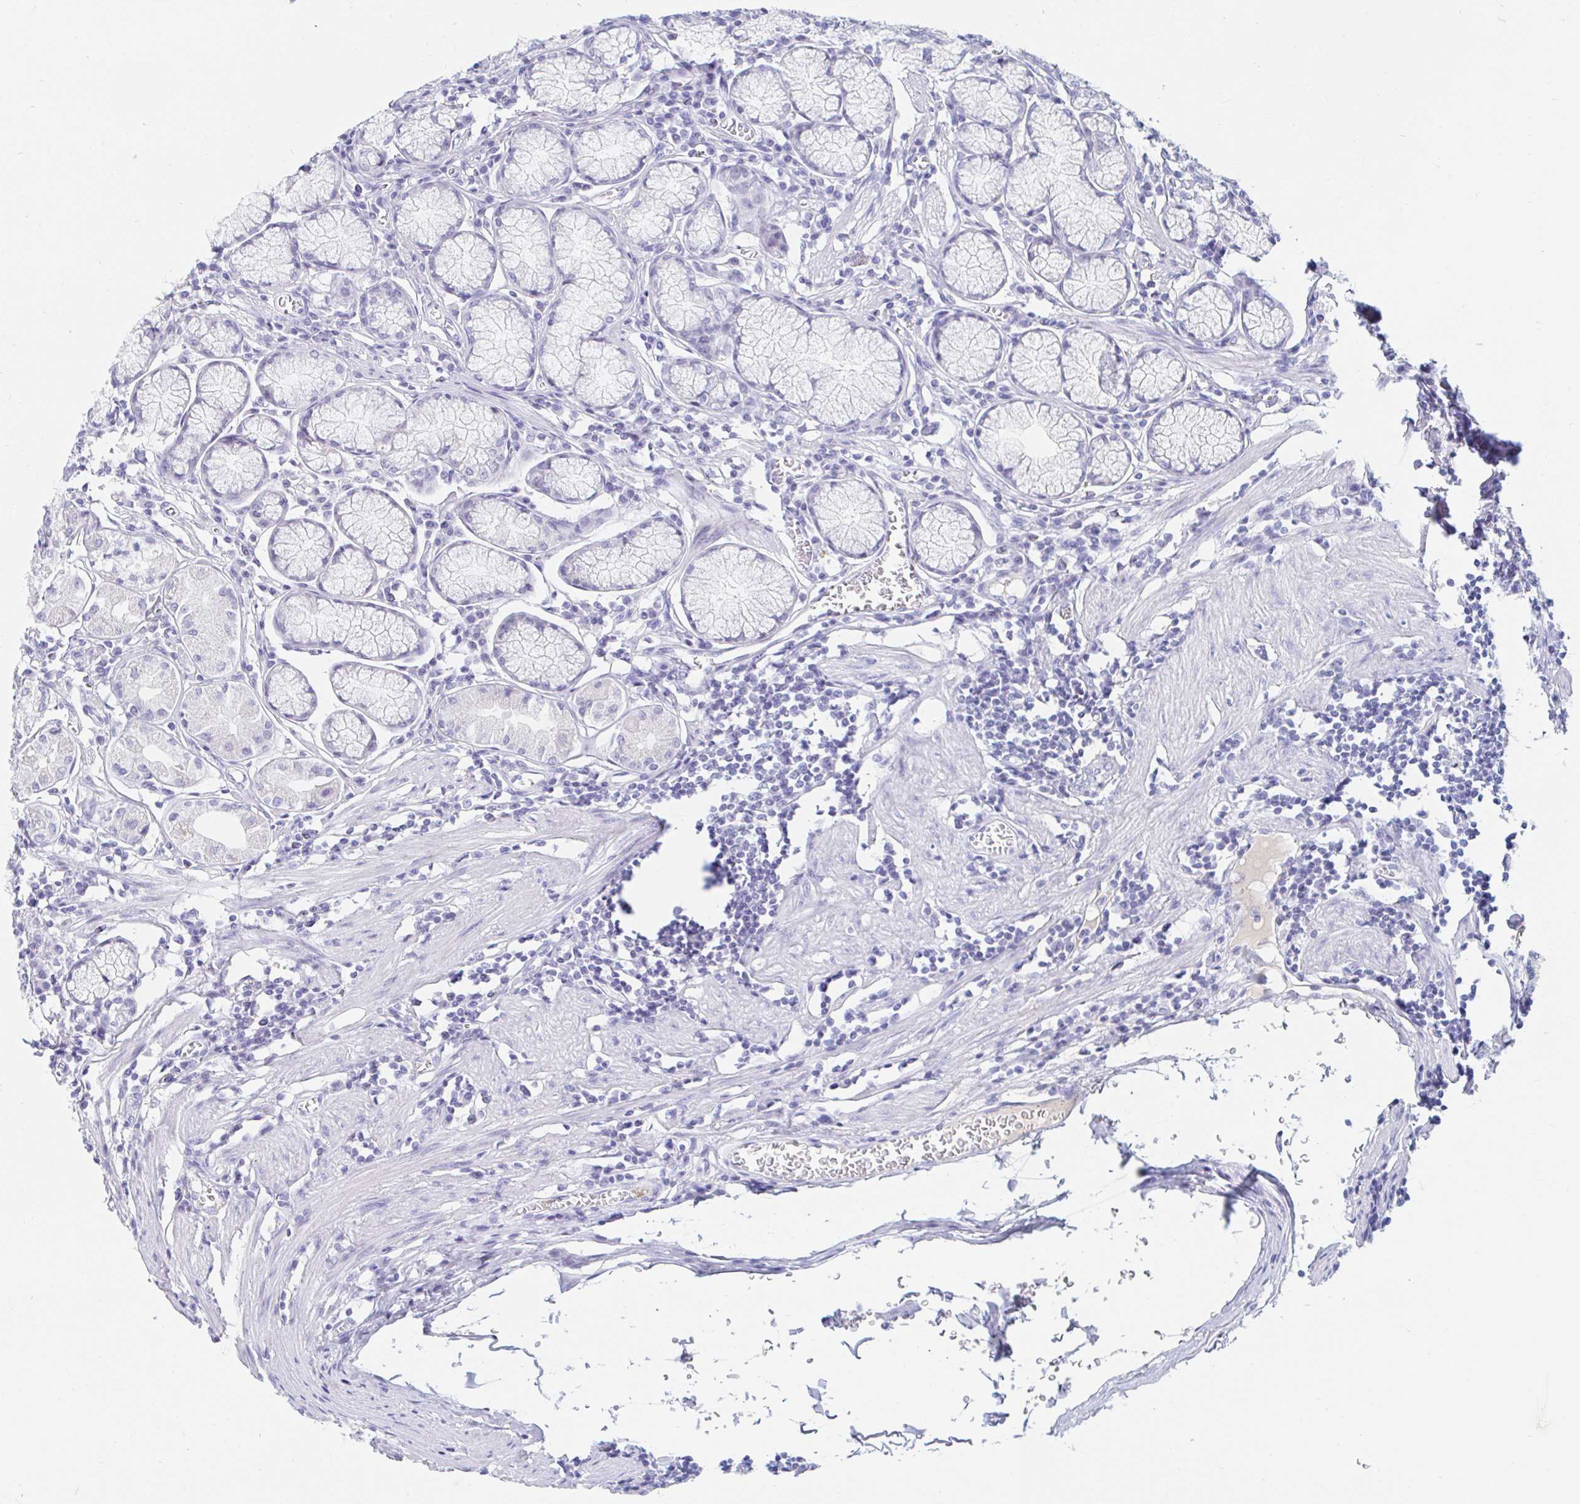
{"staining": {"intensity": "negative", "quantity": "none", "location": "none"}, "tissue": "stomach", "cell_type": "Glandular cells", "image_type": "normal", "snomed": [{"axis": "morphology", "description": "Normal tissue, NOS"}, {"axis": "topography", "description": "Stomach"}], "caption": "There is no significant positivity in glandular cells of stomach. Brightfield microscopy of immunohistochemistry stained with DAB (3,3'-diaminobenzidine) (brown) and hematoxylin (blue), captured at high magnification.", "gene": "TEX44", "patient": {"sex": "male", "age": 55}}